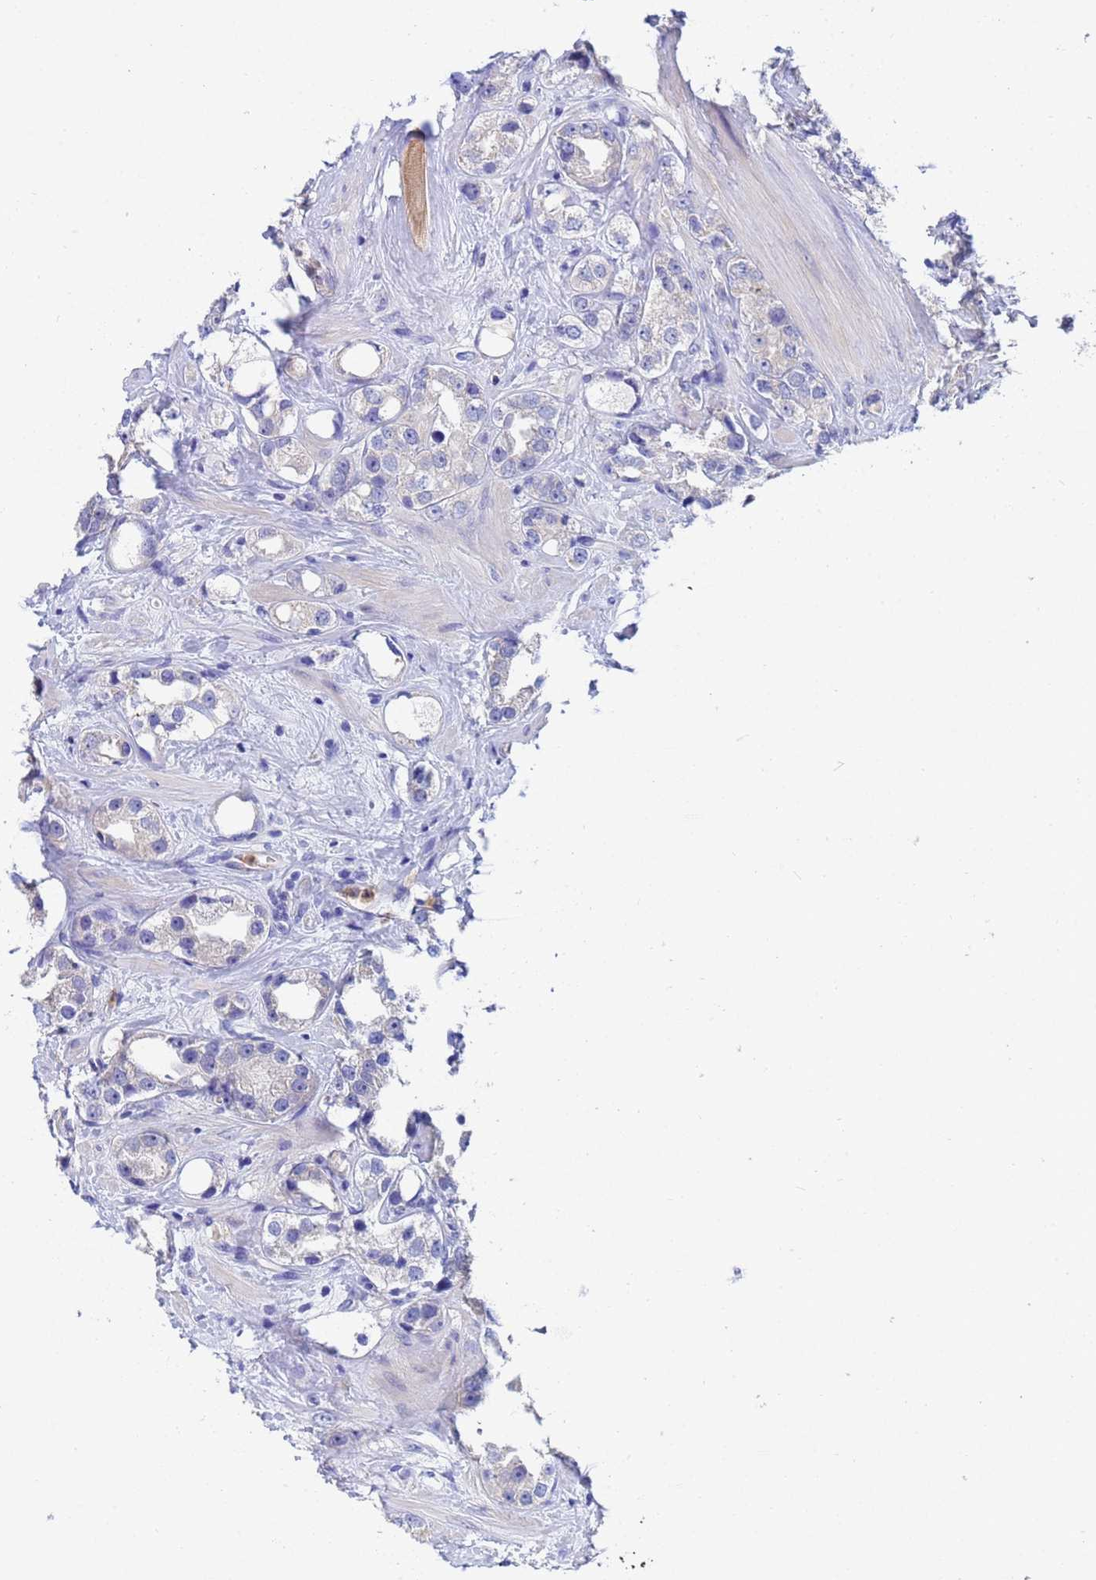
{"staining": {"intensity": "negative", "quantity": "none", "location": "none"}, "tissue": "prostate cancer", "cell_type": "Tumor cells", "image_type": "cancer", "snomed": [{"axis": "morphology", "description": "Adenocarcinoma, NOS"}, {"axis": "topography", "description": "Prostate"}], "caption": "Immunohistochemistry photomicrograph of neoplastic tissue: prostate cancer (adenocarcinoma) stained with DAB displays no significant protein expression in tumor cells.", "gene": "TTLL11", "patient": {"sex": "male", "age": 79}}